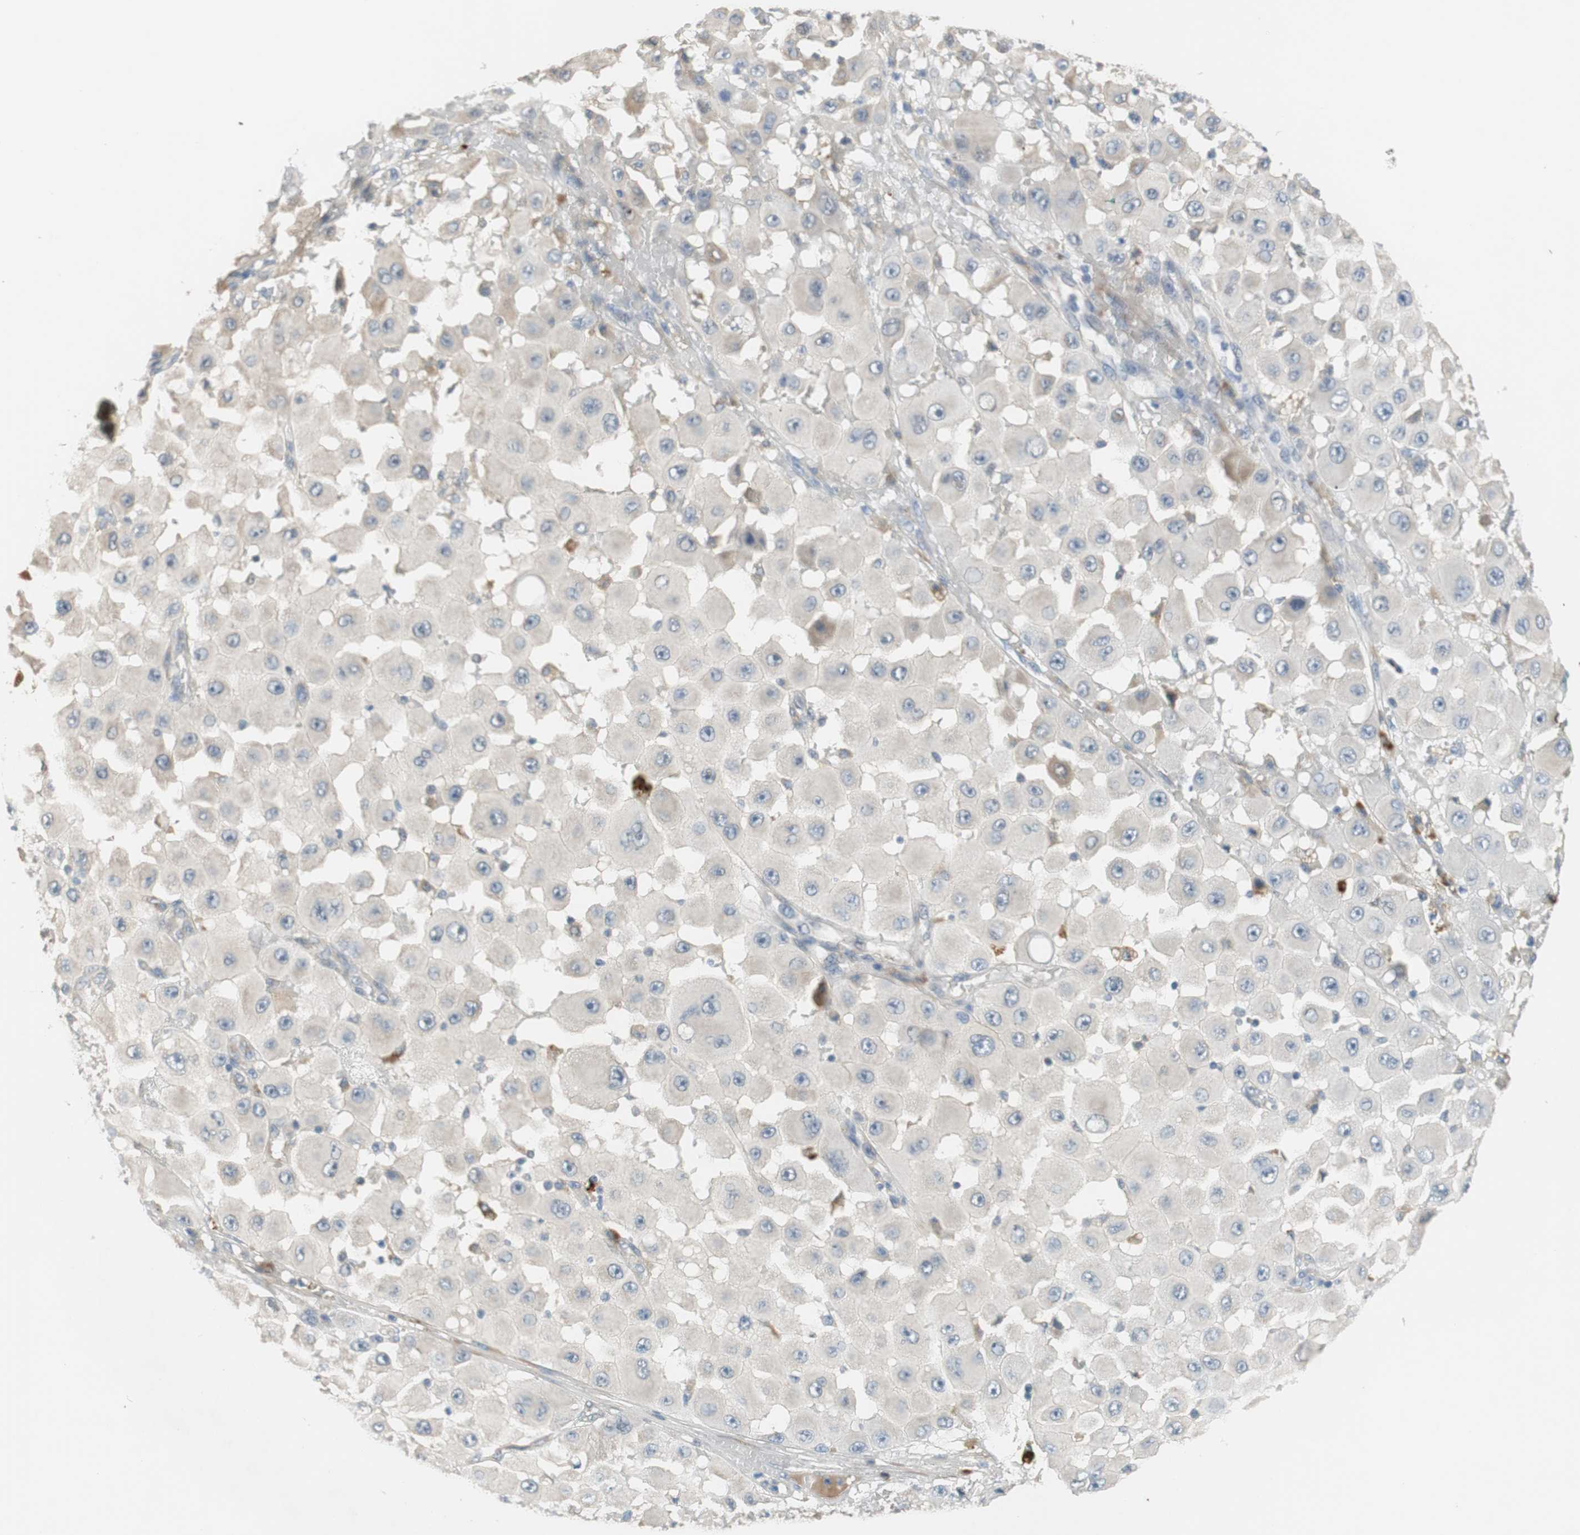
{"staining": {"intensity": "weak", "quantity": "25%-75%", "location": "cytoplasmic/membranous"}, "tissue": "melanoma", "cell_type": "Tumor cells", "image_type": "cancer", "snomed": [{"axis": "morphology", "description": "Malignant melanoma, NOS"}, {"axis": "topography", "description": "Skin"}], "caption": "Immunohistochemistry image of human malignant melanoma stained for a protein (brown), which displays low levels of weak cytoplasmic/membranous expression in about 25%-75% of tumor cells.", "gene": "COL12A1", "patient": {"sex": "female", "age": 81}}